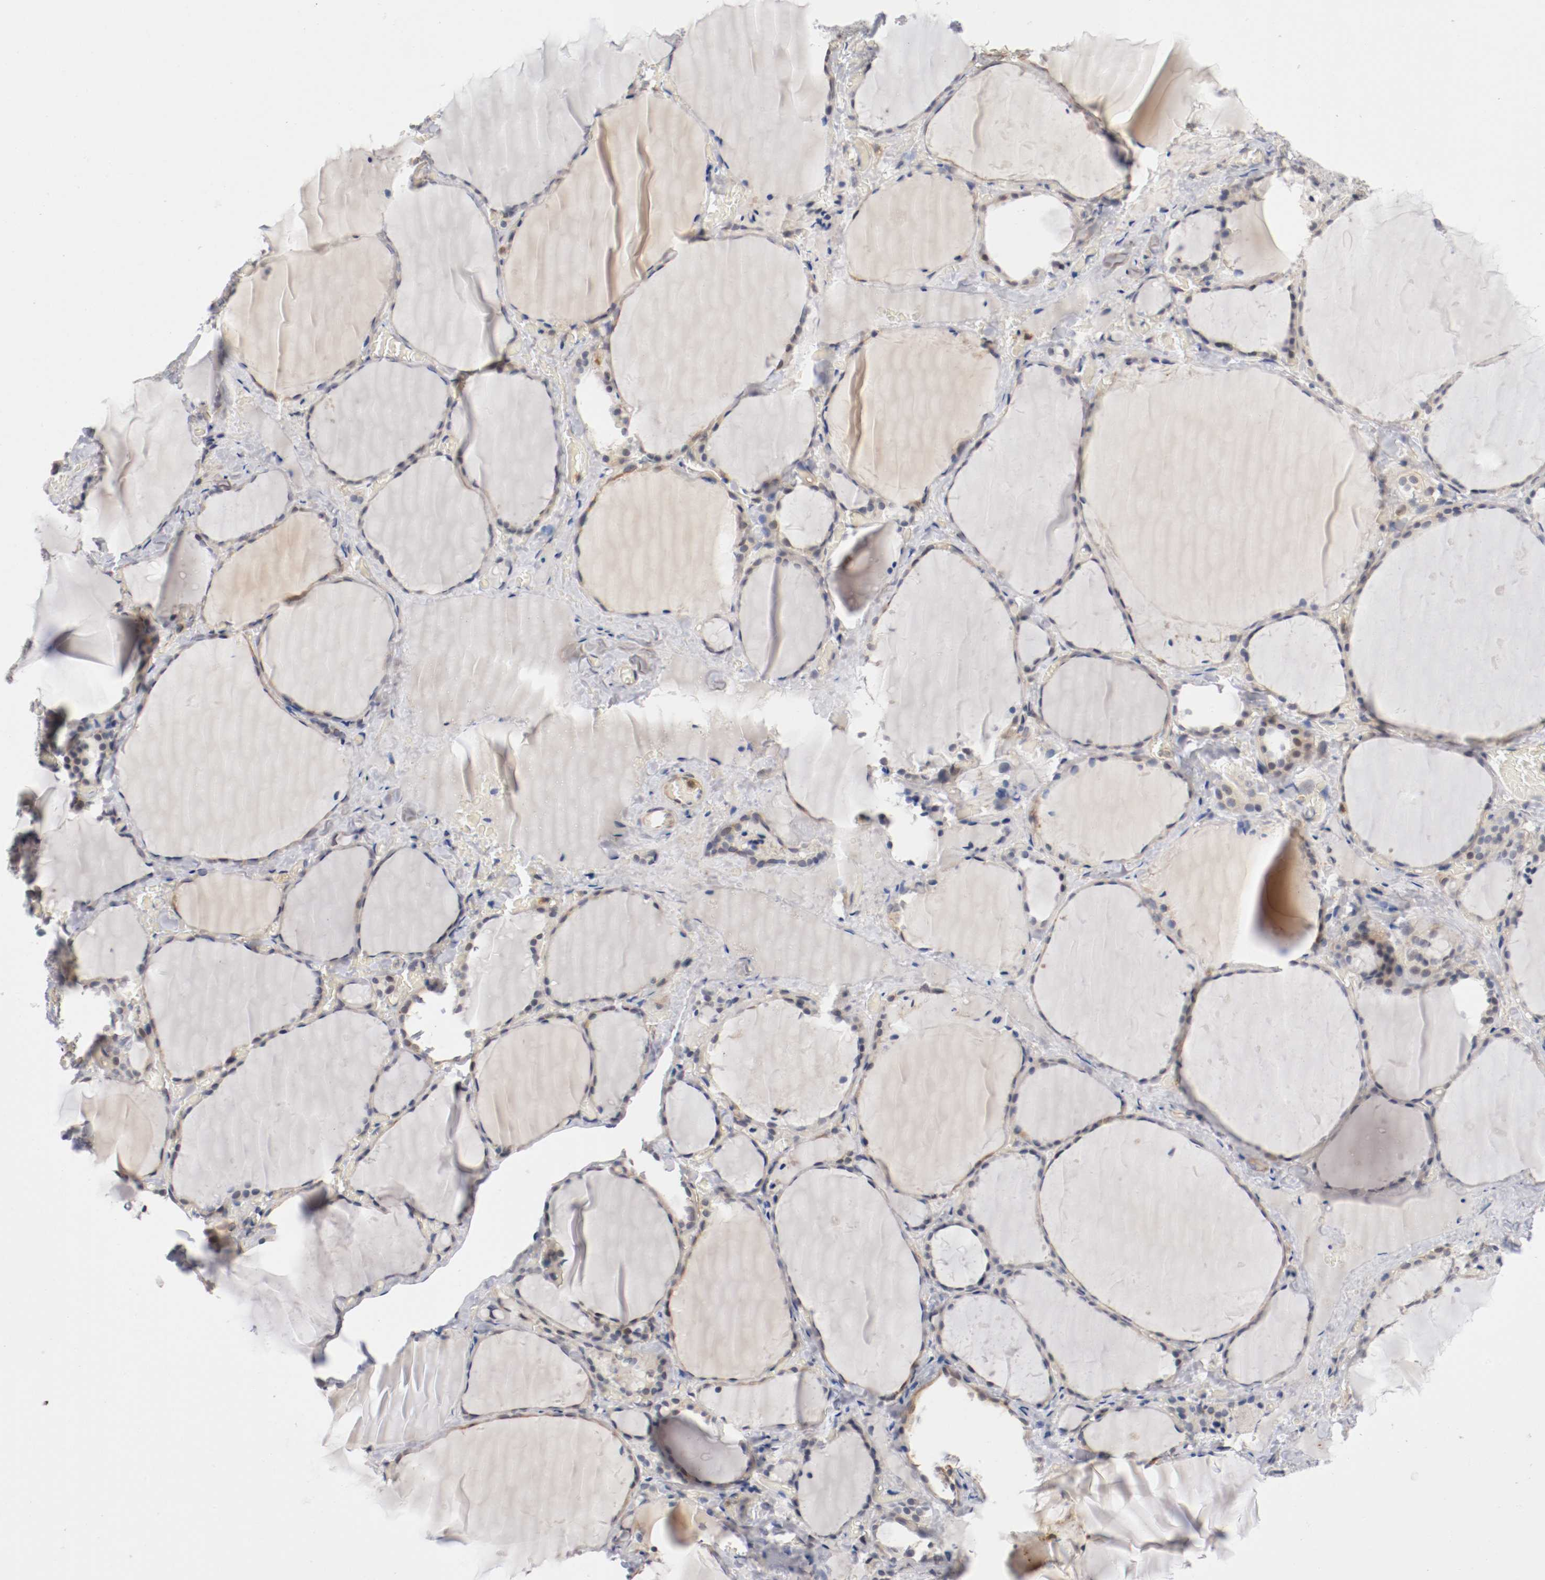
{"staining": {"intensity": "moderate", "quantity": "25%-75%", "location": "cytoplasmic/membranous"}, "tissue": "thyroid gland", "cell_type": "Glandular cells", "image_type": "normal", "snomed": [{"axis": "morphology", "description": "Normal tissue, NOS"}, {"axis": "topography", "description": "Thyroid gland"}], "caption": "An image of thyroid gland stained for a protein displays moderate cytoplasmic/membranous brown staining in glandular cells.", "gene": "RBM23", "patient": {"sex": "female", "age": 22}}